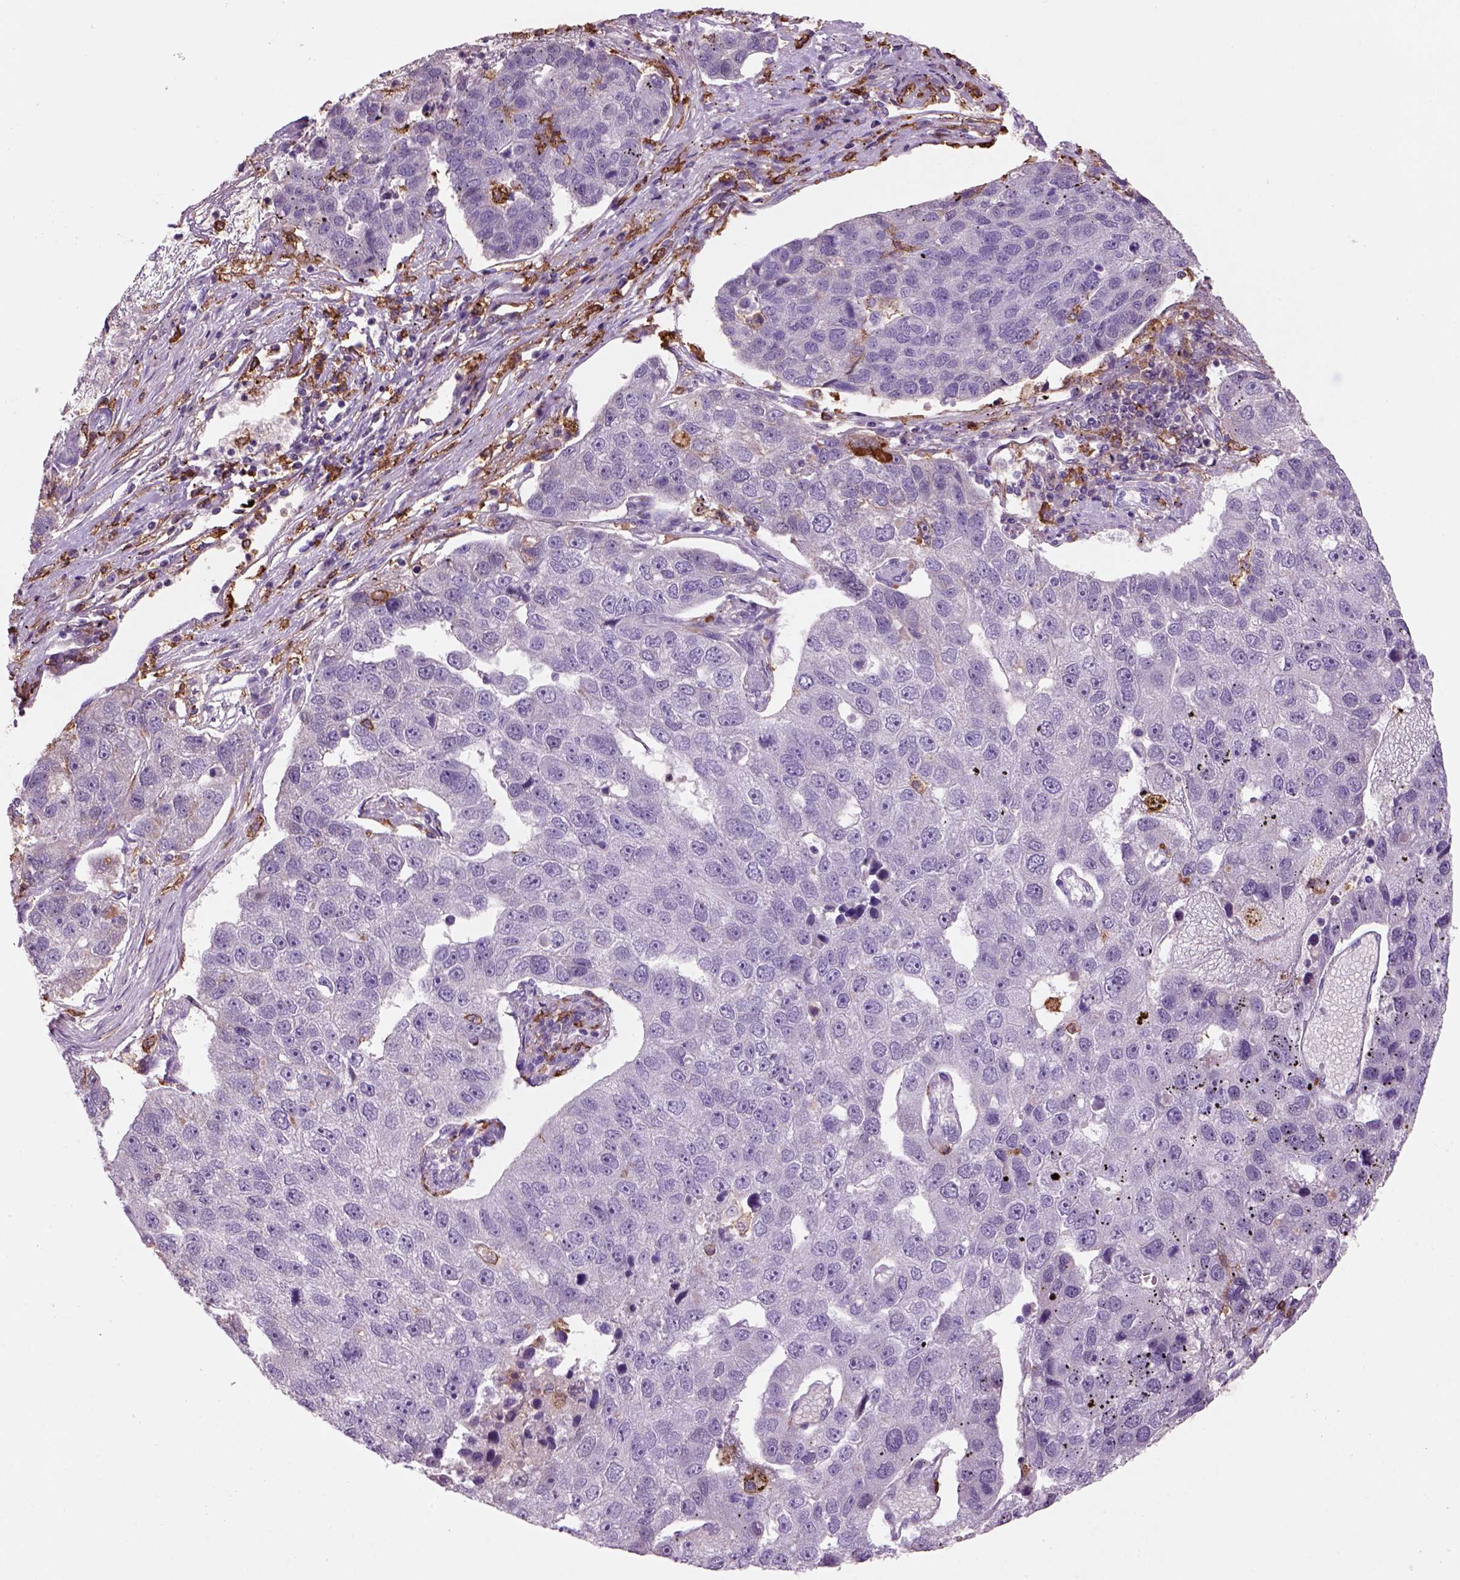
{"staining": {"intensity": "negative", "quantity": "none", "location": "none"}, "tissue": "pancreatic cancer", "cell_type": "Tumor cells", "image_type": "cancer", "snomed": [{"axis": "morphology", "description": "Adenocarcinoma, NOS"}, {"axis": "topography", "description": "Pancreas"}], "caption": "Immunohistochemistry (IHC) of human pancreatic adenocarcinoma displays no positivity in tumor cells.", "gene": "CD14", "patient": {"sex": "female", "age": 61}}